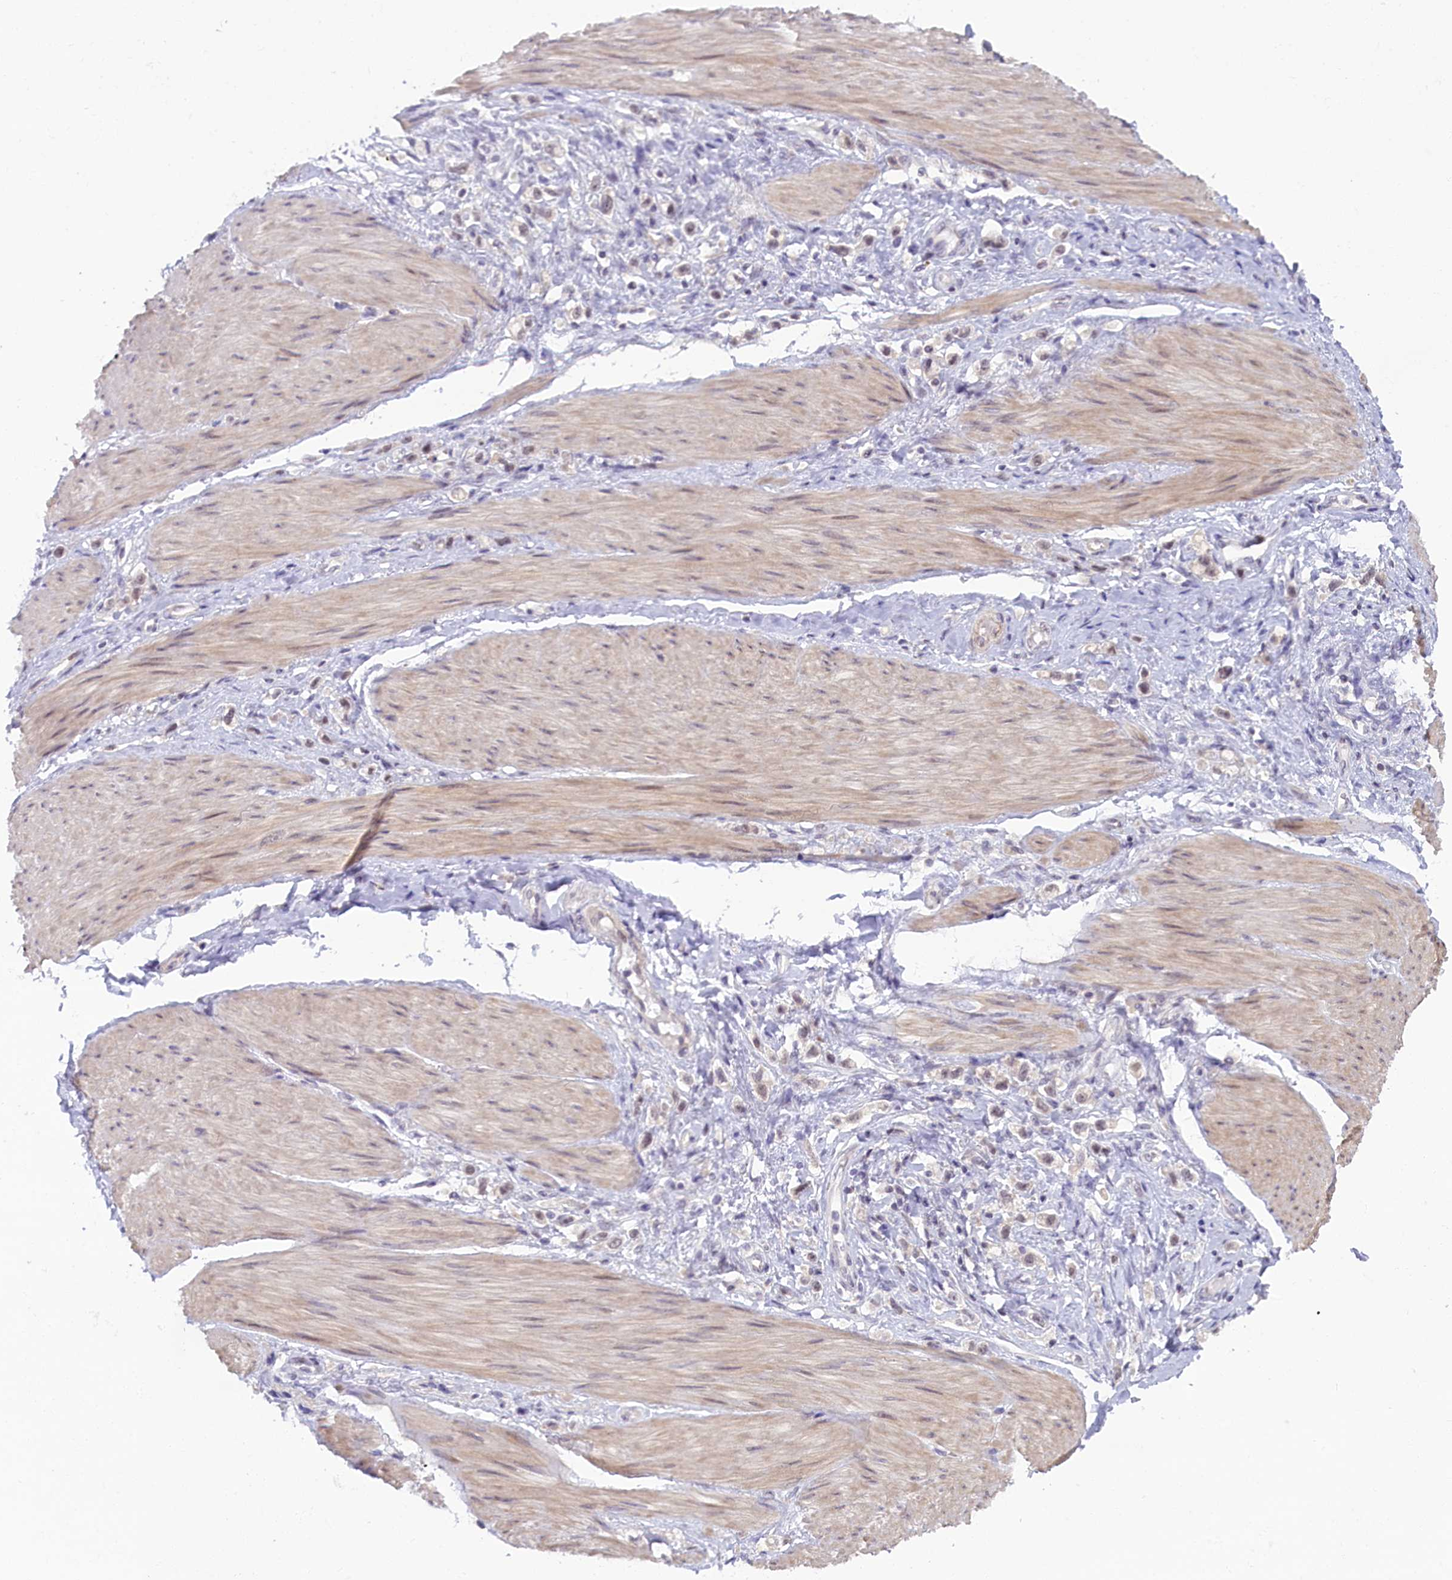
{"staining": {"intensity": "weak", "quantity": "25%-75%", "location": "nuclear"}, "tissue": "stomach cancer", "cell_type": "Tumor cells", "image_type": "cancer", "snomed": [{"axis": "morphology", "description": "Adenocarcinoma, NOS"}, {"axis": "topography", "description": "Stomach"}], "caption": "IHC (DAB) staining of human stomach adenocarcinoma exhibits weak nuclear protein staining in approximately 25%-75% of tumor cells. (IHC, brightfield microscopy, high magnification).", "gene": "CRAMP1", "patient": {"sex": "female", "age": 65}}